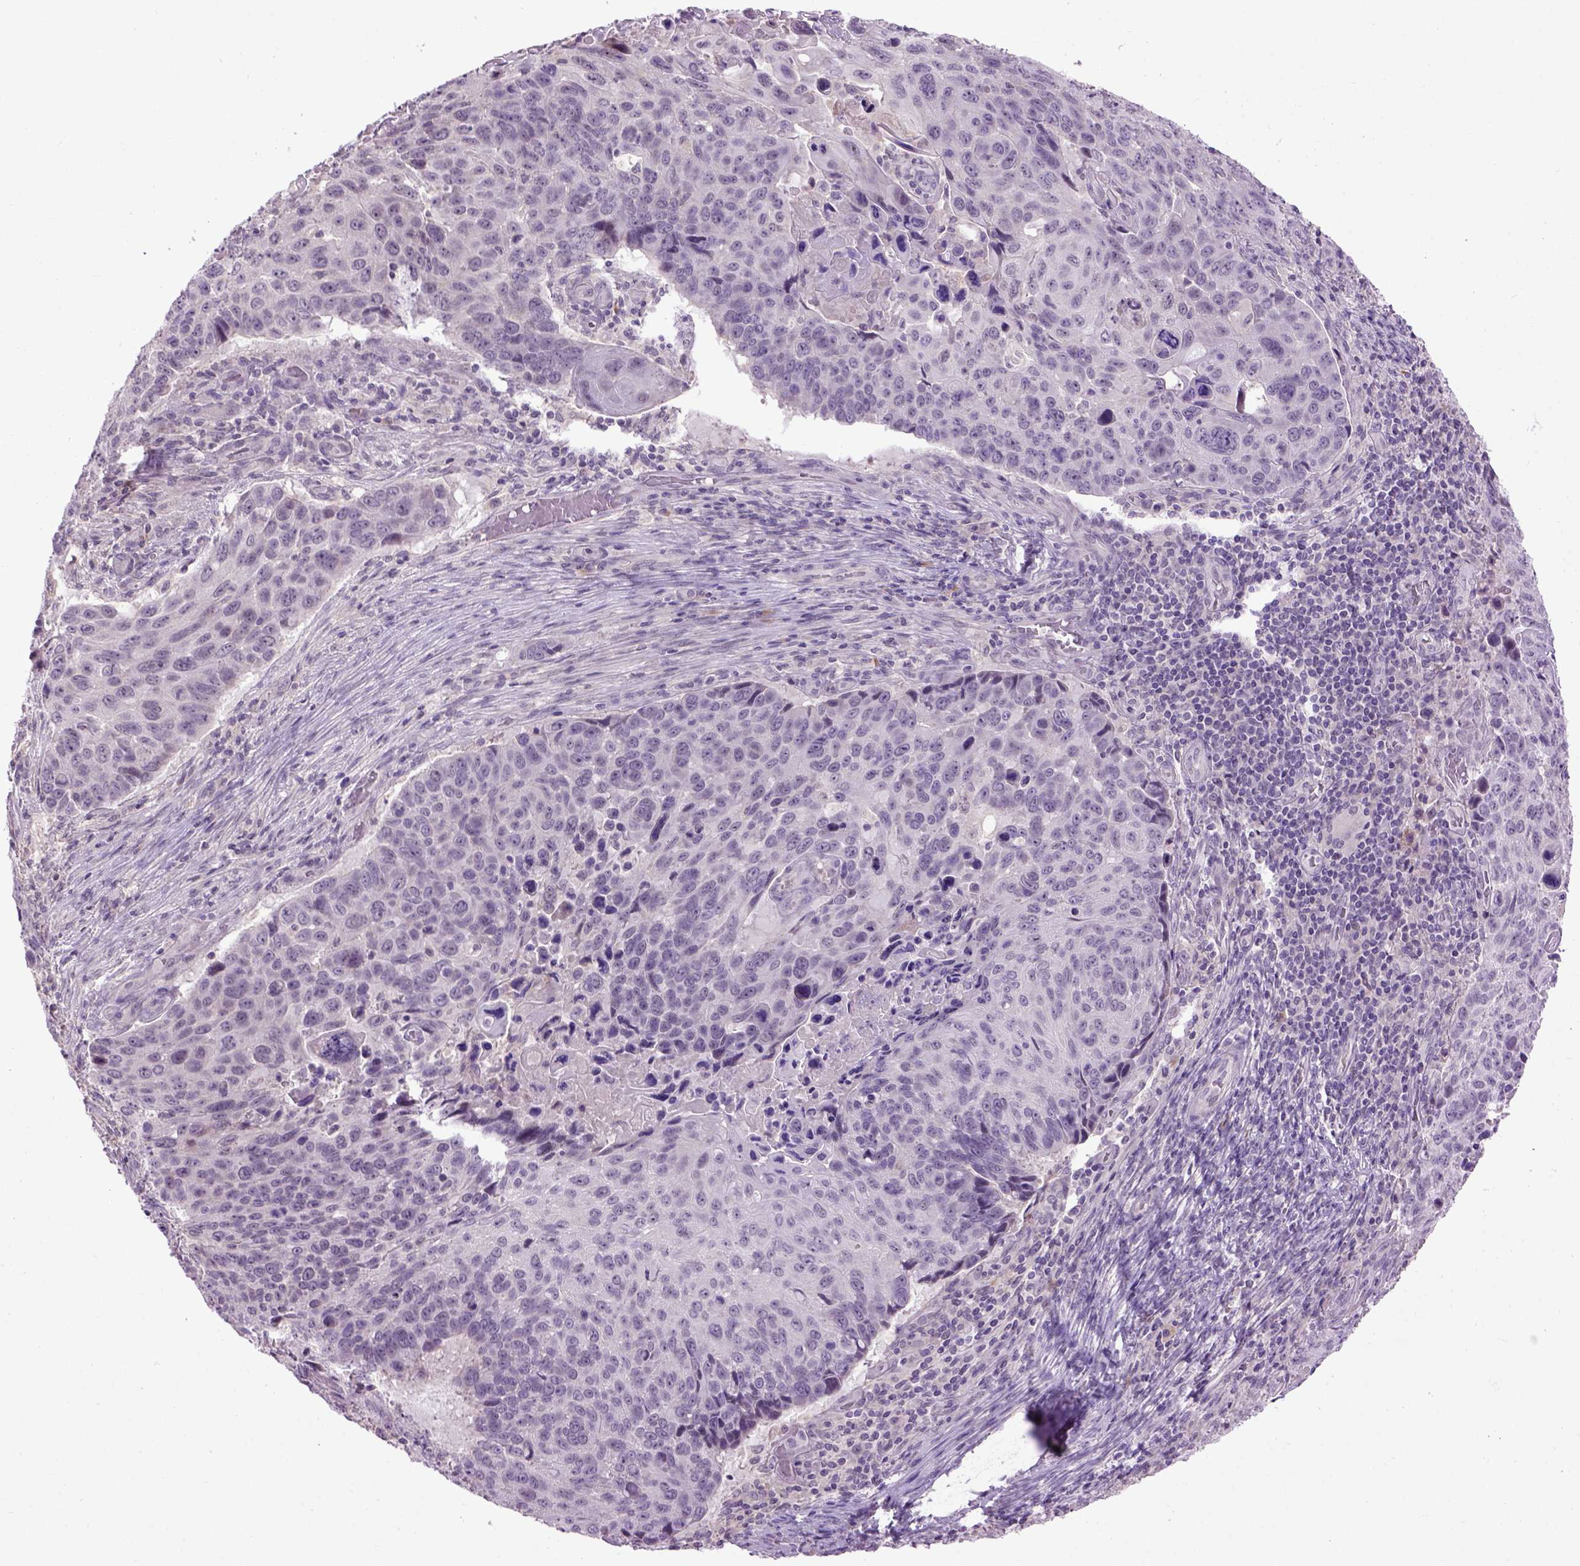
{"staining": {"intensity": "negative", "quantity": "none", "location": "none"}, "tissue": "lung cancer", "cell_type": "Tumor cells", "image_type": "cancer", "snomed": [{"axis": "morphology", "description": "Squamous cell carcinoma, NOS"}, {"axis": "topography", "description": "Lung"}], "caption": "Immunohistochemistry (IHC) of human lung squamous cell carcinoma exhibits no positivity in tumor cells.", "gene": "EMILIN3", "patient": {"sex": "male", "age": 68}}